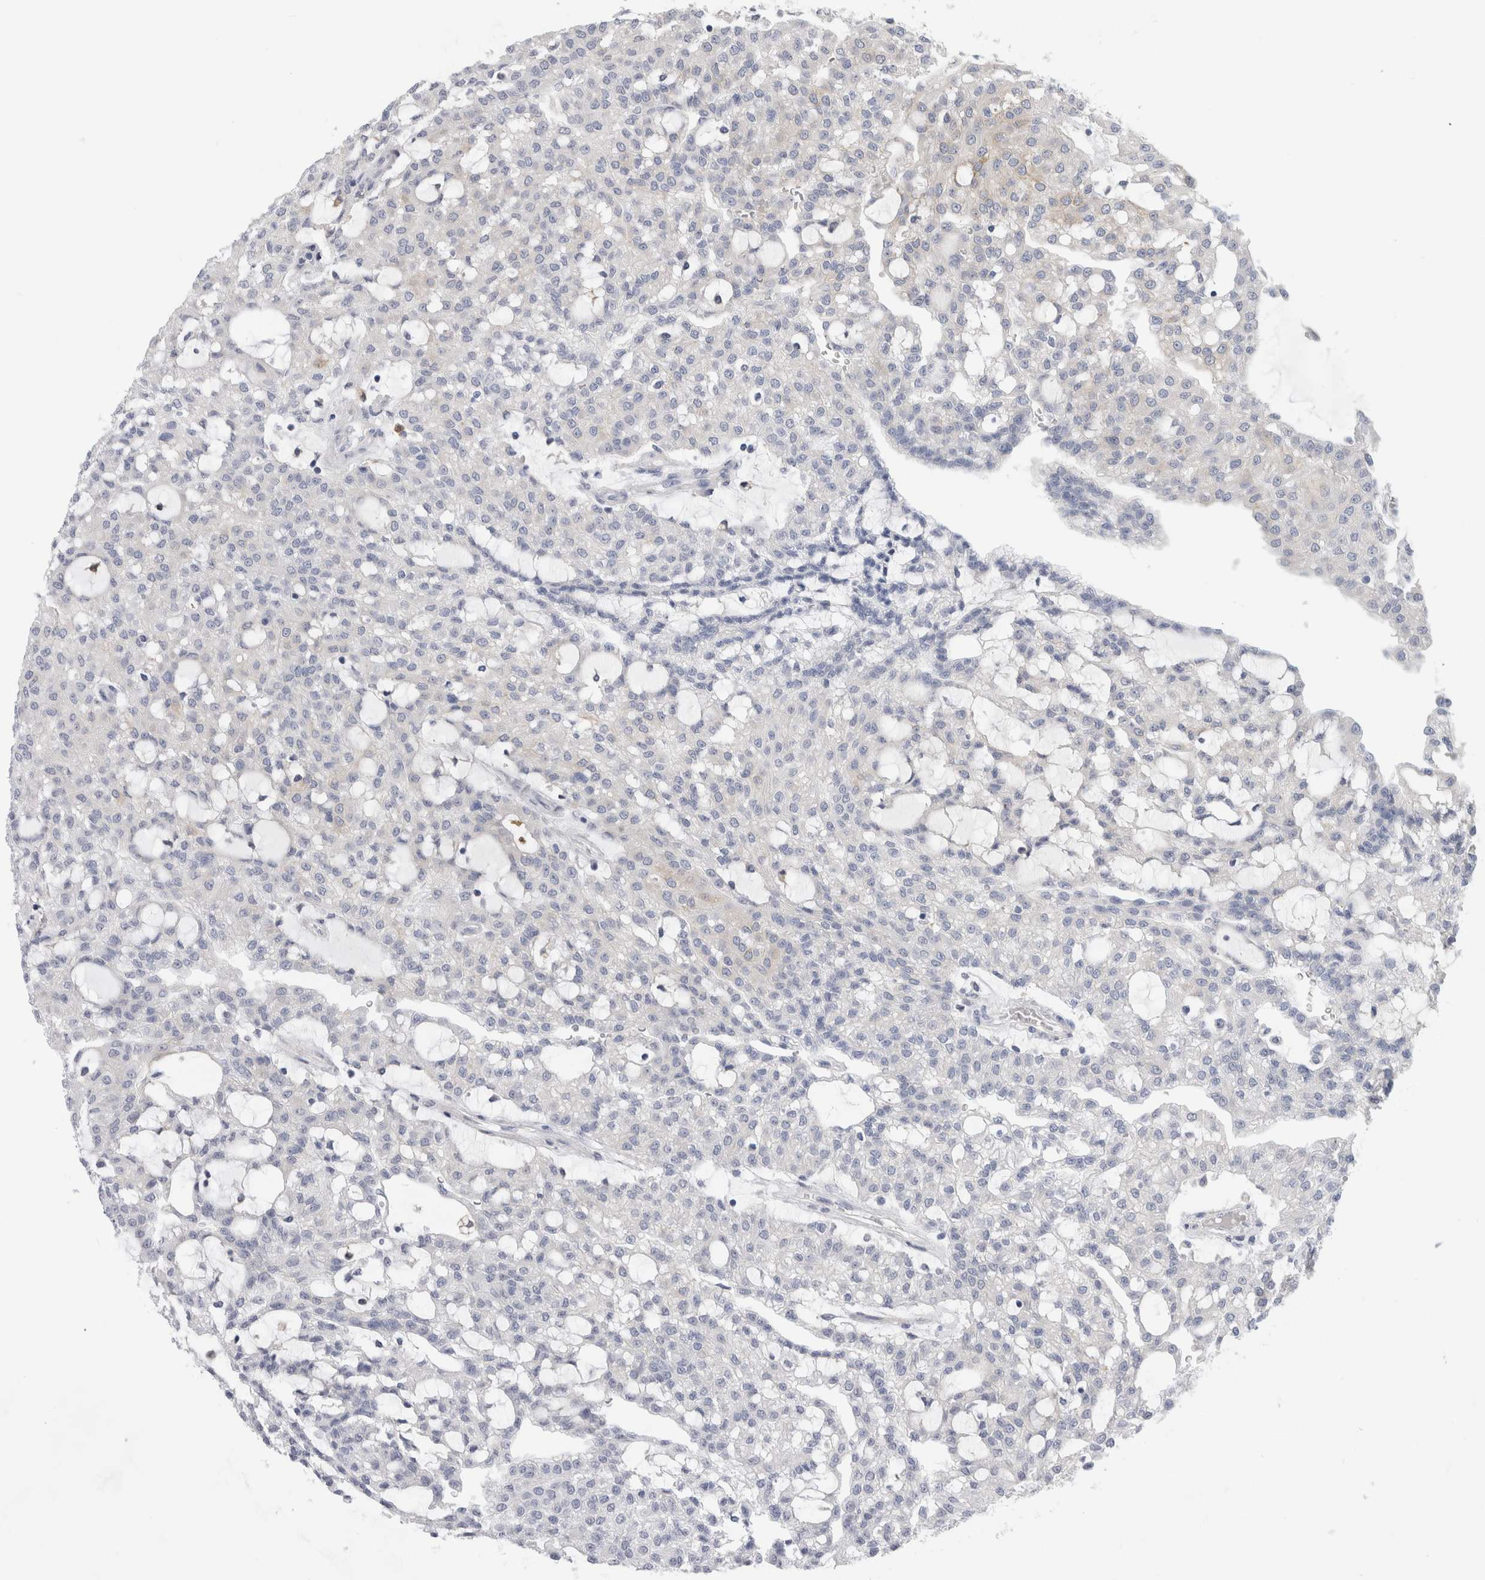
{"staining": {"intensity": "negative", "quantity": "none", "location": "none"}, "tissue": "renal cancer", "cell_type": "Tumor cells", "image_type": "cancer", "snomed": [{"axis": "morphology", "description": "Adenocarcinoma, NOS"}, {"axis": "topography", "description": "Kidney"}], "caption": "Tumor cells are negative for protein expression in human adenocarcinoma (renal).", "gene": "SLC20A2", "patient": {"sex": "male", "age": 63}}